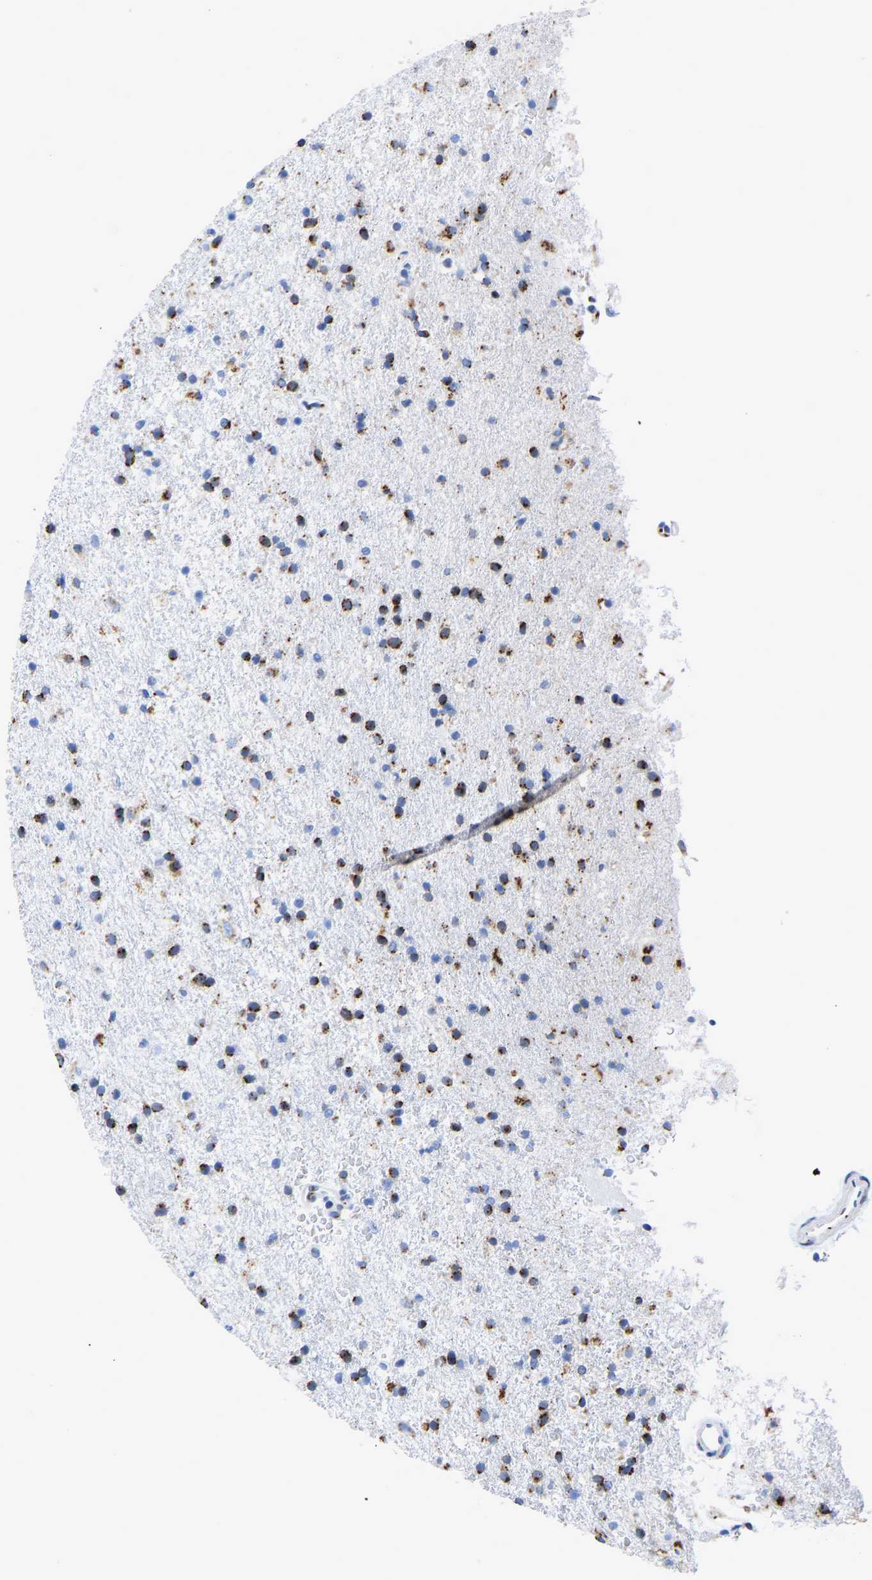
{"staining": {"intensity": "strong", "quantity": ">75%", "location": "cytoplasmic/membranous"}, "tissue": "glioma", "cell_type": "Tumor cells", "image_type": "cancer", "snomed": [{"axis": "morphology", "description": "Glioma, malignant, Low grade"}, {"axis": "topography", "description": "Brain"}], "caption": "Brown immunohistochemical staining in glioma reveals strong cytoplasmic/membranous positivity in approximately >75% of tumor cells.", "gene": "TMEM87A", "patient": {"sex": "male", "age": 65}}